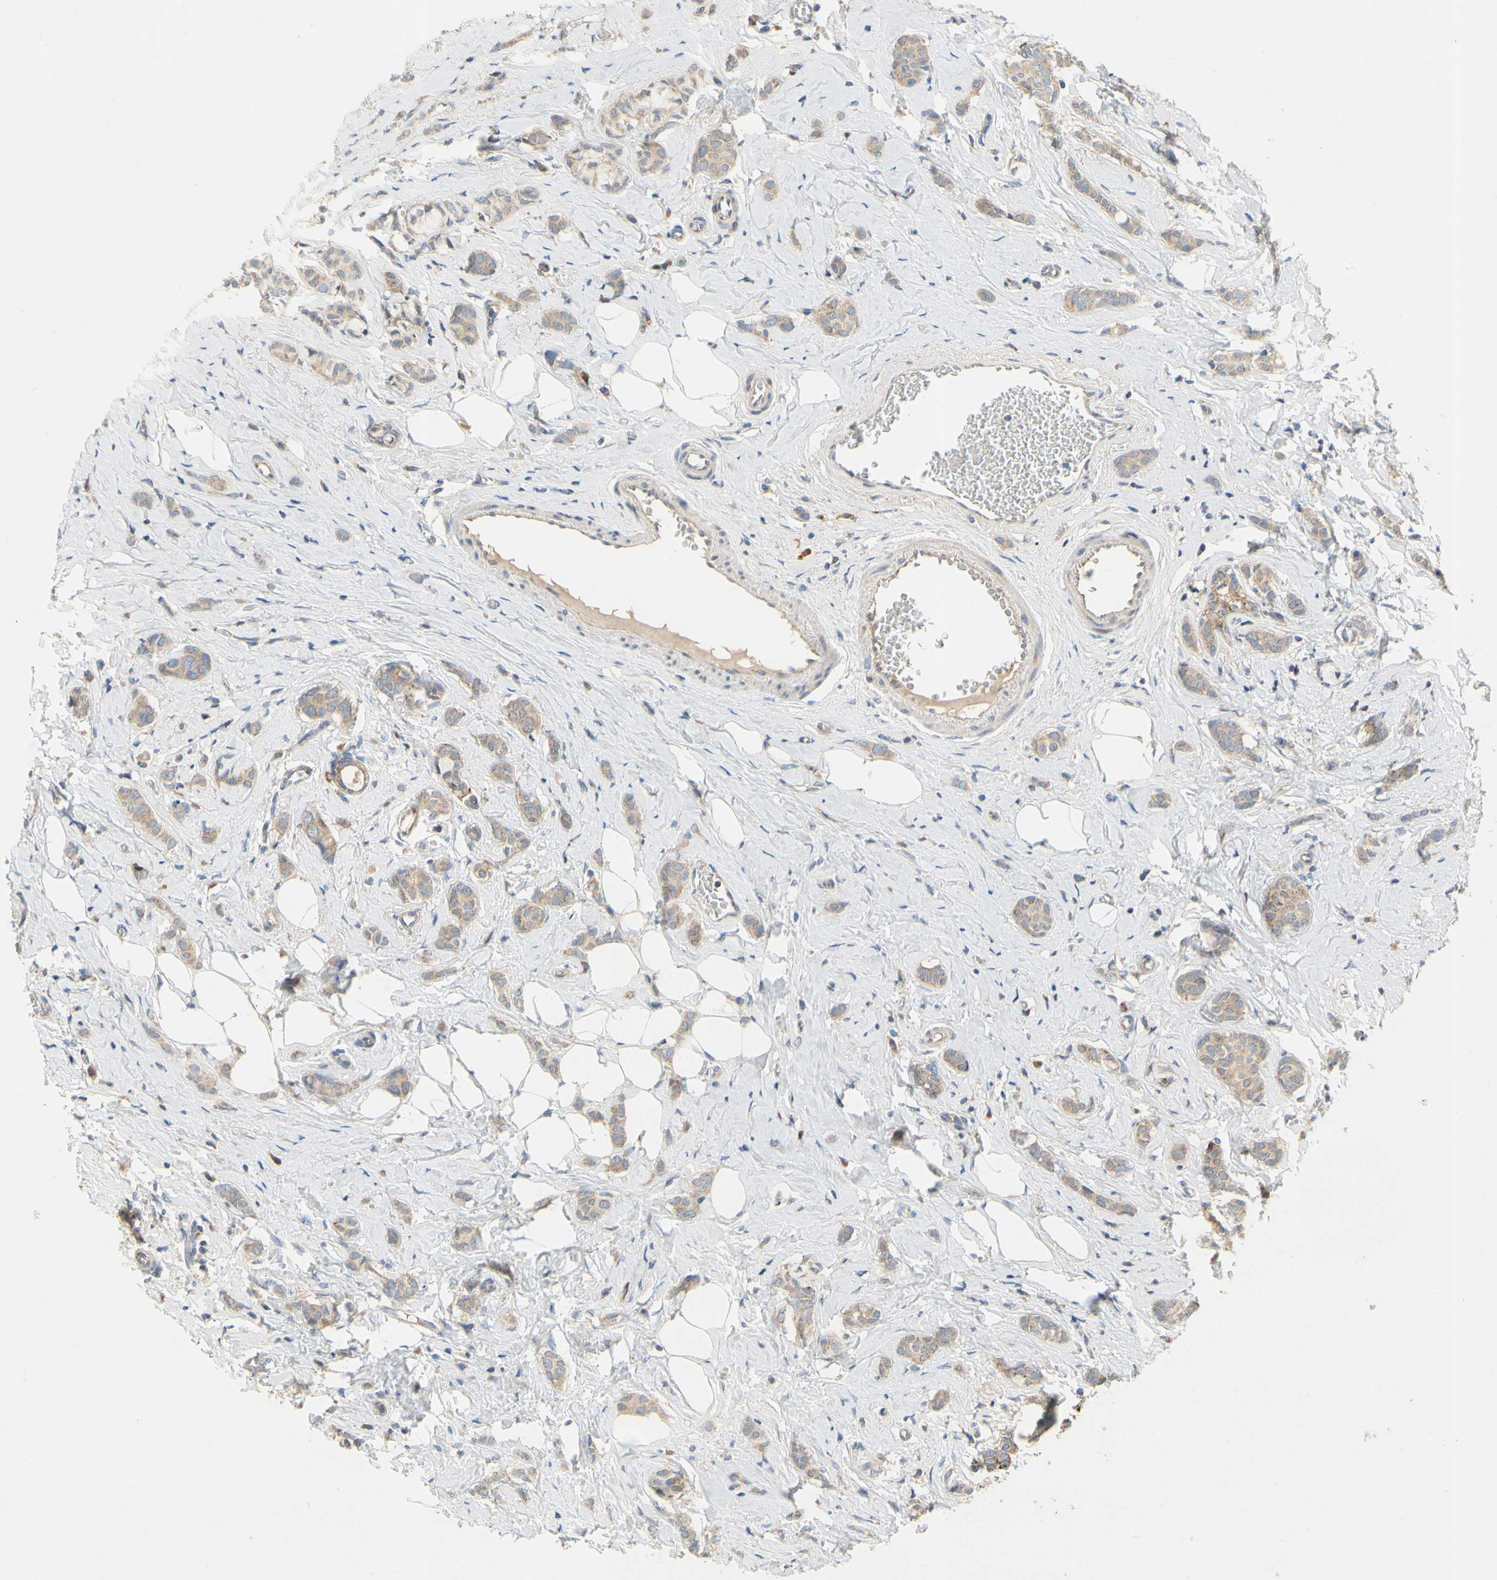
{"staining": {"intensity": "moderate", "quantity": ">75%", "location": "cytoplasmic/membranous"}, "tissue": "breast cancer", "cell_type": "Tumor cells", "image_type": "cancer", "snomed": [{"axis": "morphology", "description": "Lobular carcinoma"}, {"axis": "topography", "description": "Breast"}], "caption": "High-power microscopy captured an IHC image of breast lobular carcinoma, revealing moderate cytoplasmic/membranous expression in about >75% of tumor cells. Using DAB (brown) and hematoxylin (blue) stains, captured at high magnification using brightfield microscopy.", "gene": "KLHDC8B", "patient": {"sex": "female", "age": 60}}